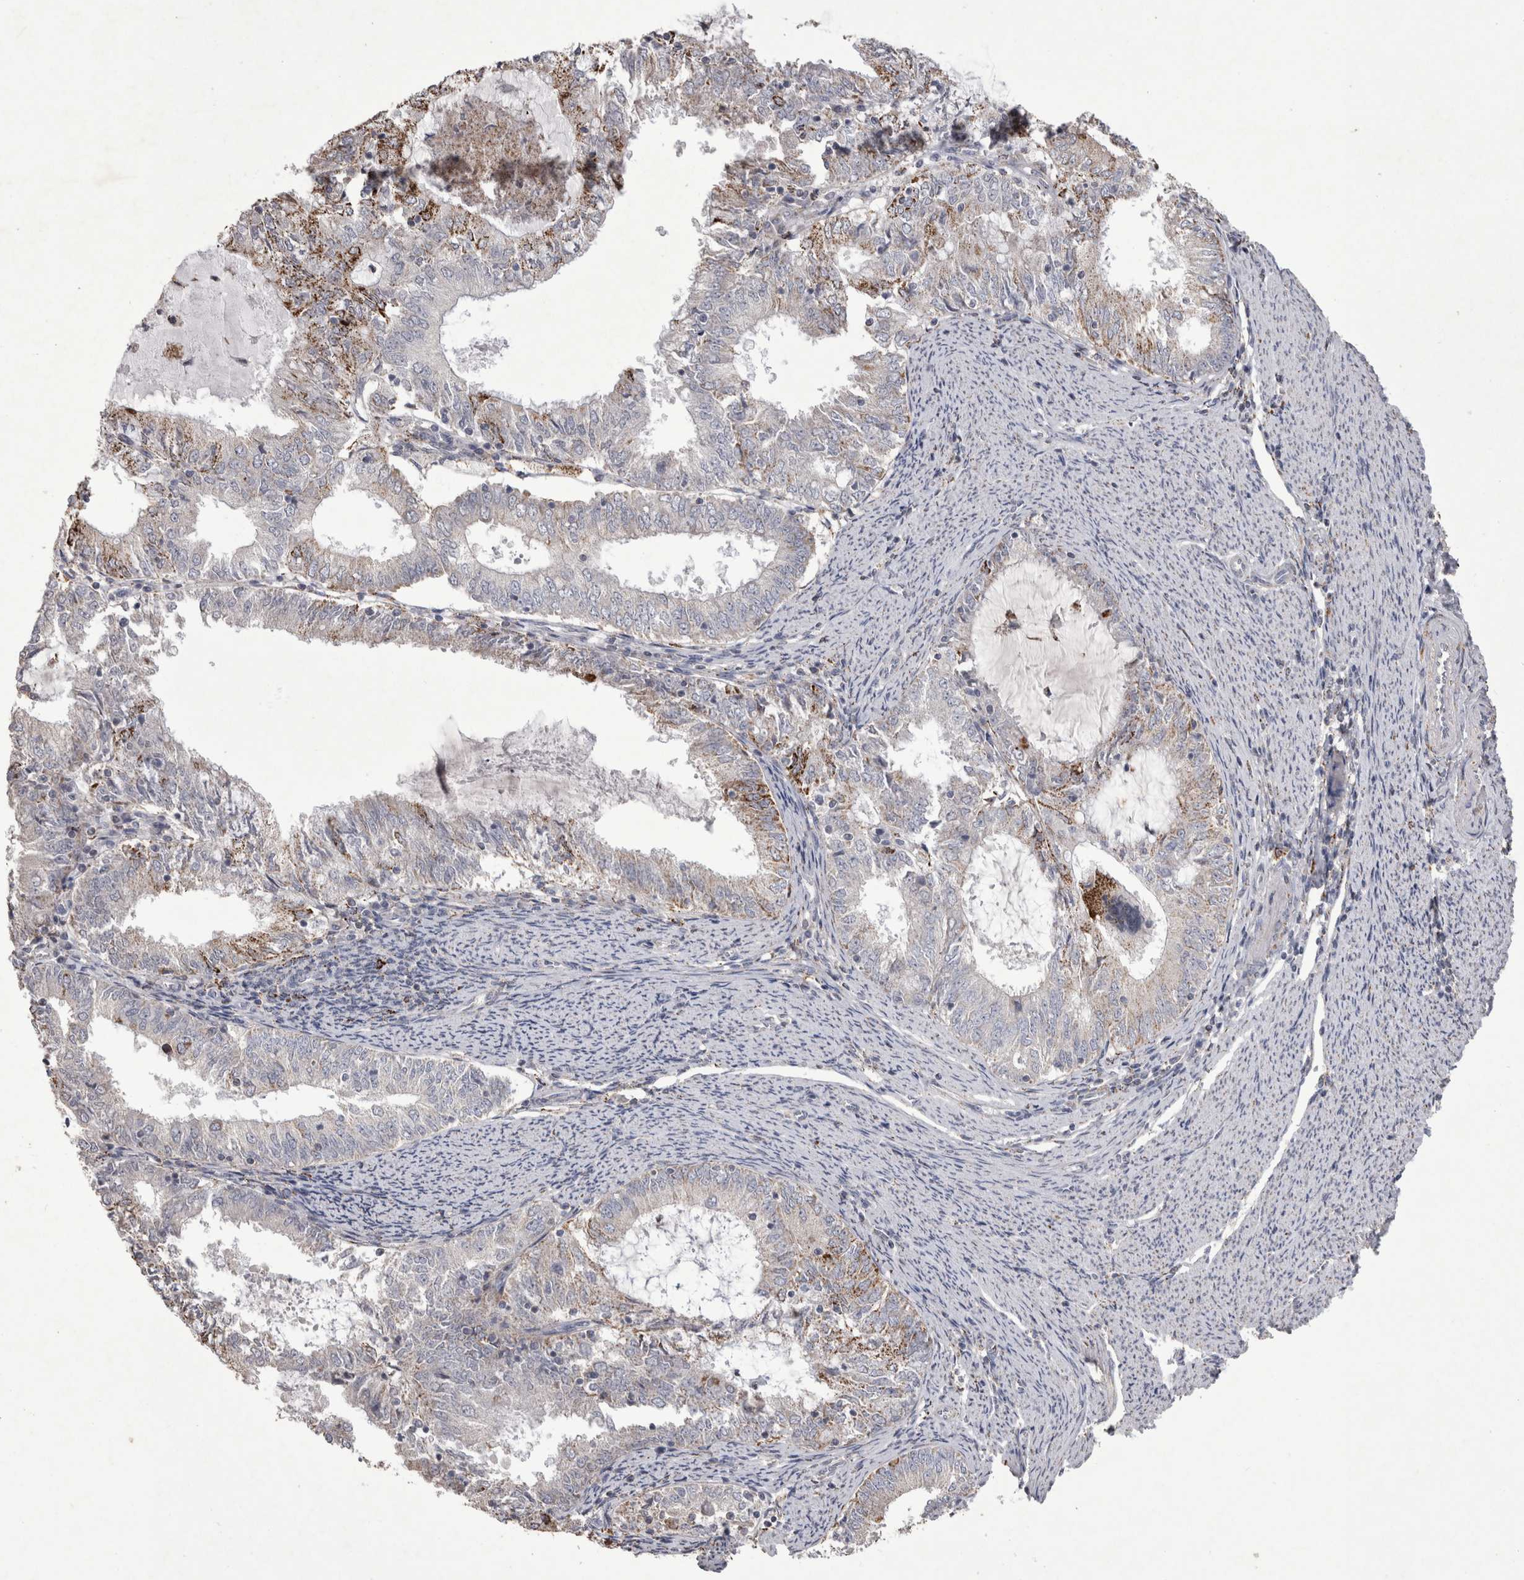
{"staining": {"intensity": "moderate", "quantity": "<25%", "location": "cytoplasmic/membranous"}, "tissue": "endometrial cancer", "cell_type": "Tumor cells", "image_type": "cancer", "snomed": [{"axis": "morphology", "description": "Adenocarcinoma, NOS"}, {"axis": "topography", "description": "Endometrium"}], "caption": "An image of human endometrial cancer (adenocarcinoma) stained for a protein demonstrates moderate cytoplasmic/membranous brown staining in tumor cells.", "gene": "DKK3", "patient": {"sex": "female", "age": 57}}